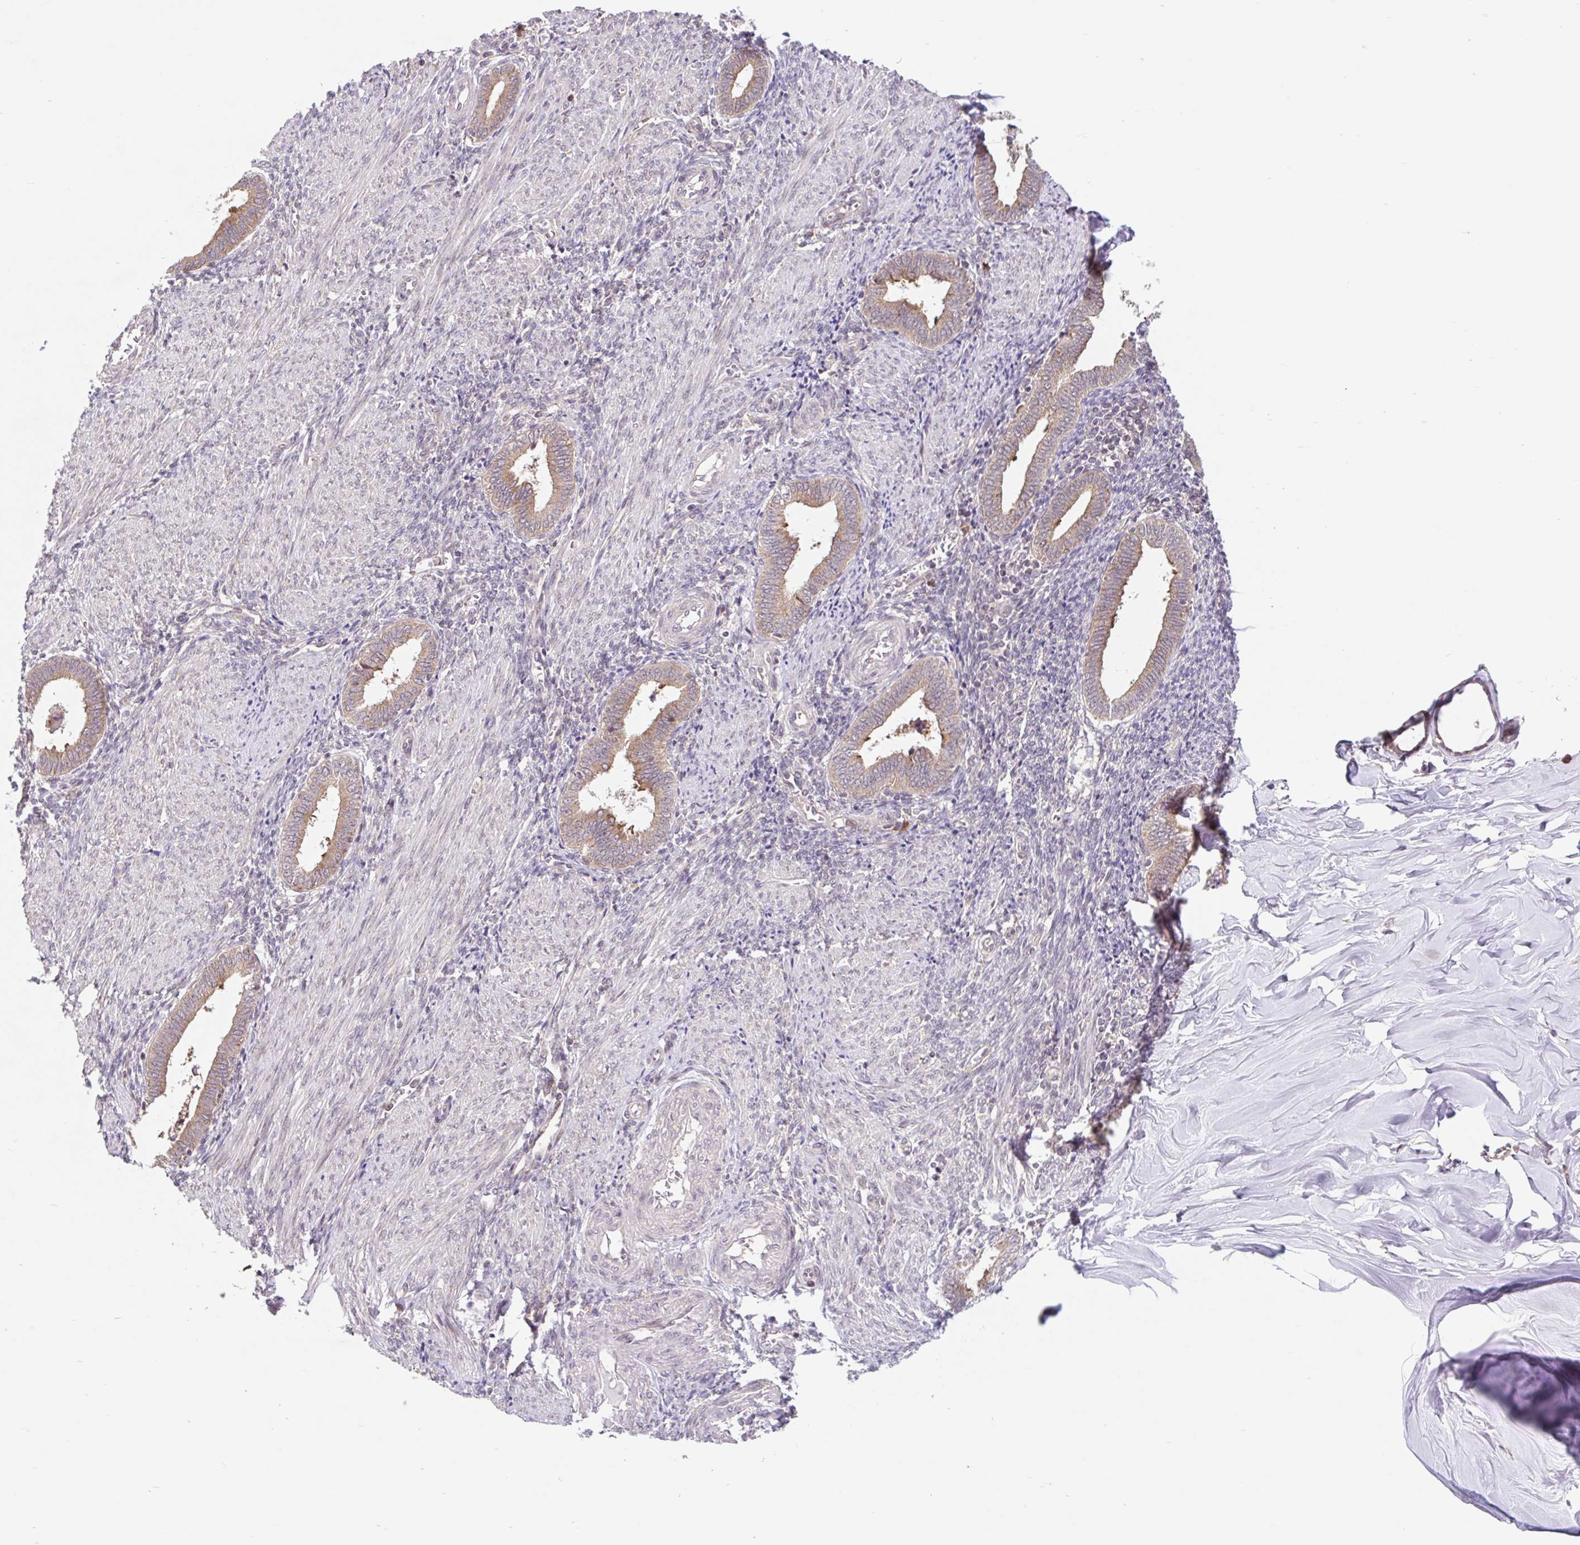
{"staining": {"intensity": "weak", "quantity": "<25%", "location": "cytoplasmic/membranous"}, "tissue": "endometrium", "cell_type": "Cells in endometrial stroma", "image_type": "normal", "snomed": [{"axis": "morphology", "description": "Normal tissue, NOS"}, {"axis": "topography", "description": "Endometrium"}], "caption": "A micrograph of human endometrium is negative for staining in cells in endometrial stroma. Brightfield microscopy of immunohistochemistry stained with DAB (3,3'-diaminobenzidine) (brown) and hematoxylin (blue), captured at high magnification.", "gene": "HFE", "patient": {"sex": "female", "age": 42}}